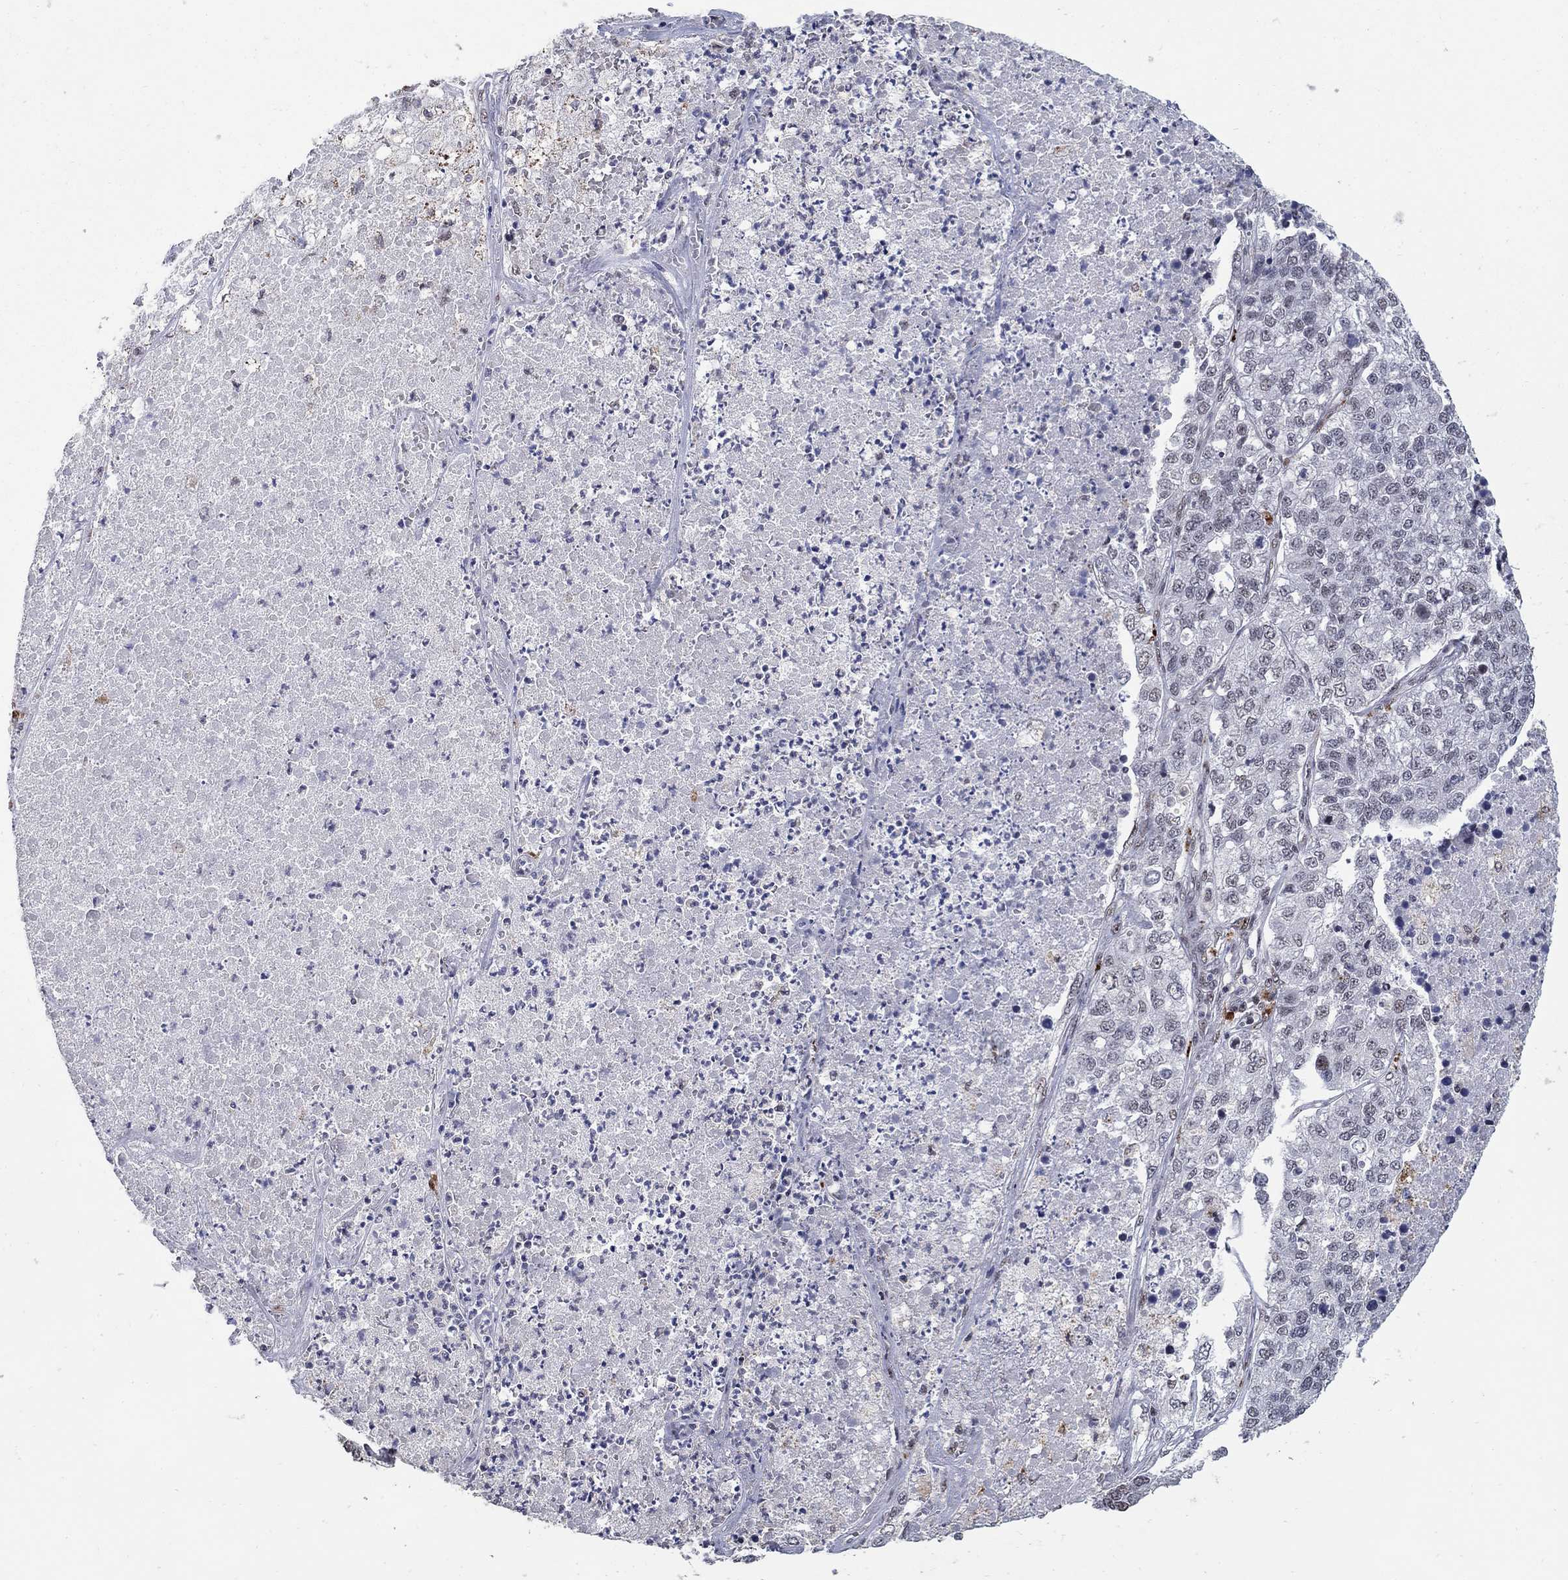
{"staining": {"intensity": "negative", "quantity": "none", "location": "none"}, "tissue": "lung cancer", "cell_type": "Tumor cells", "image_type": "cancer", "snomed": [{"axis": "morphology", "description": "Adenocarcinoma, NOS"}, {"axis": "topography", "description": "Lung"}], "caption": "Tumor cells are negative for protein expression in human lung adenocarcinoma. The staining was performed using DAB (3,3'-diaminobenzidine) to visualize the protein expression in brown, while the nuclei were stained in blue with hematoxylin (Magnification: 20x).", "gene": "PNISR", "patient": {"sex": "male", "age": 49}}